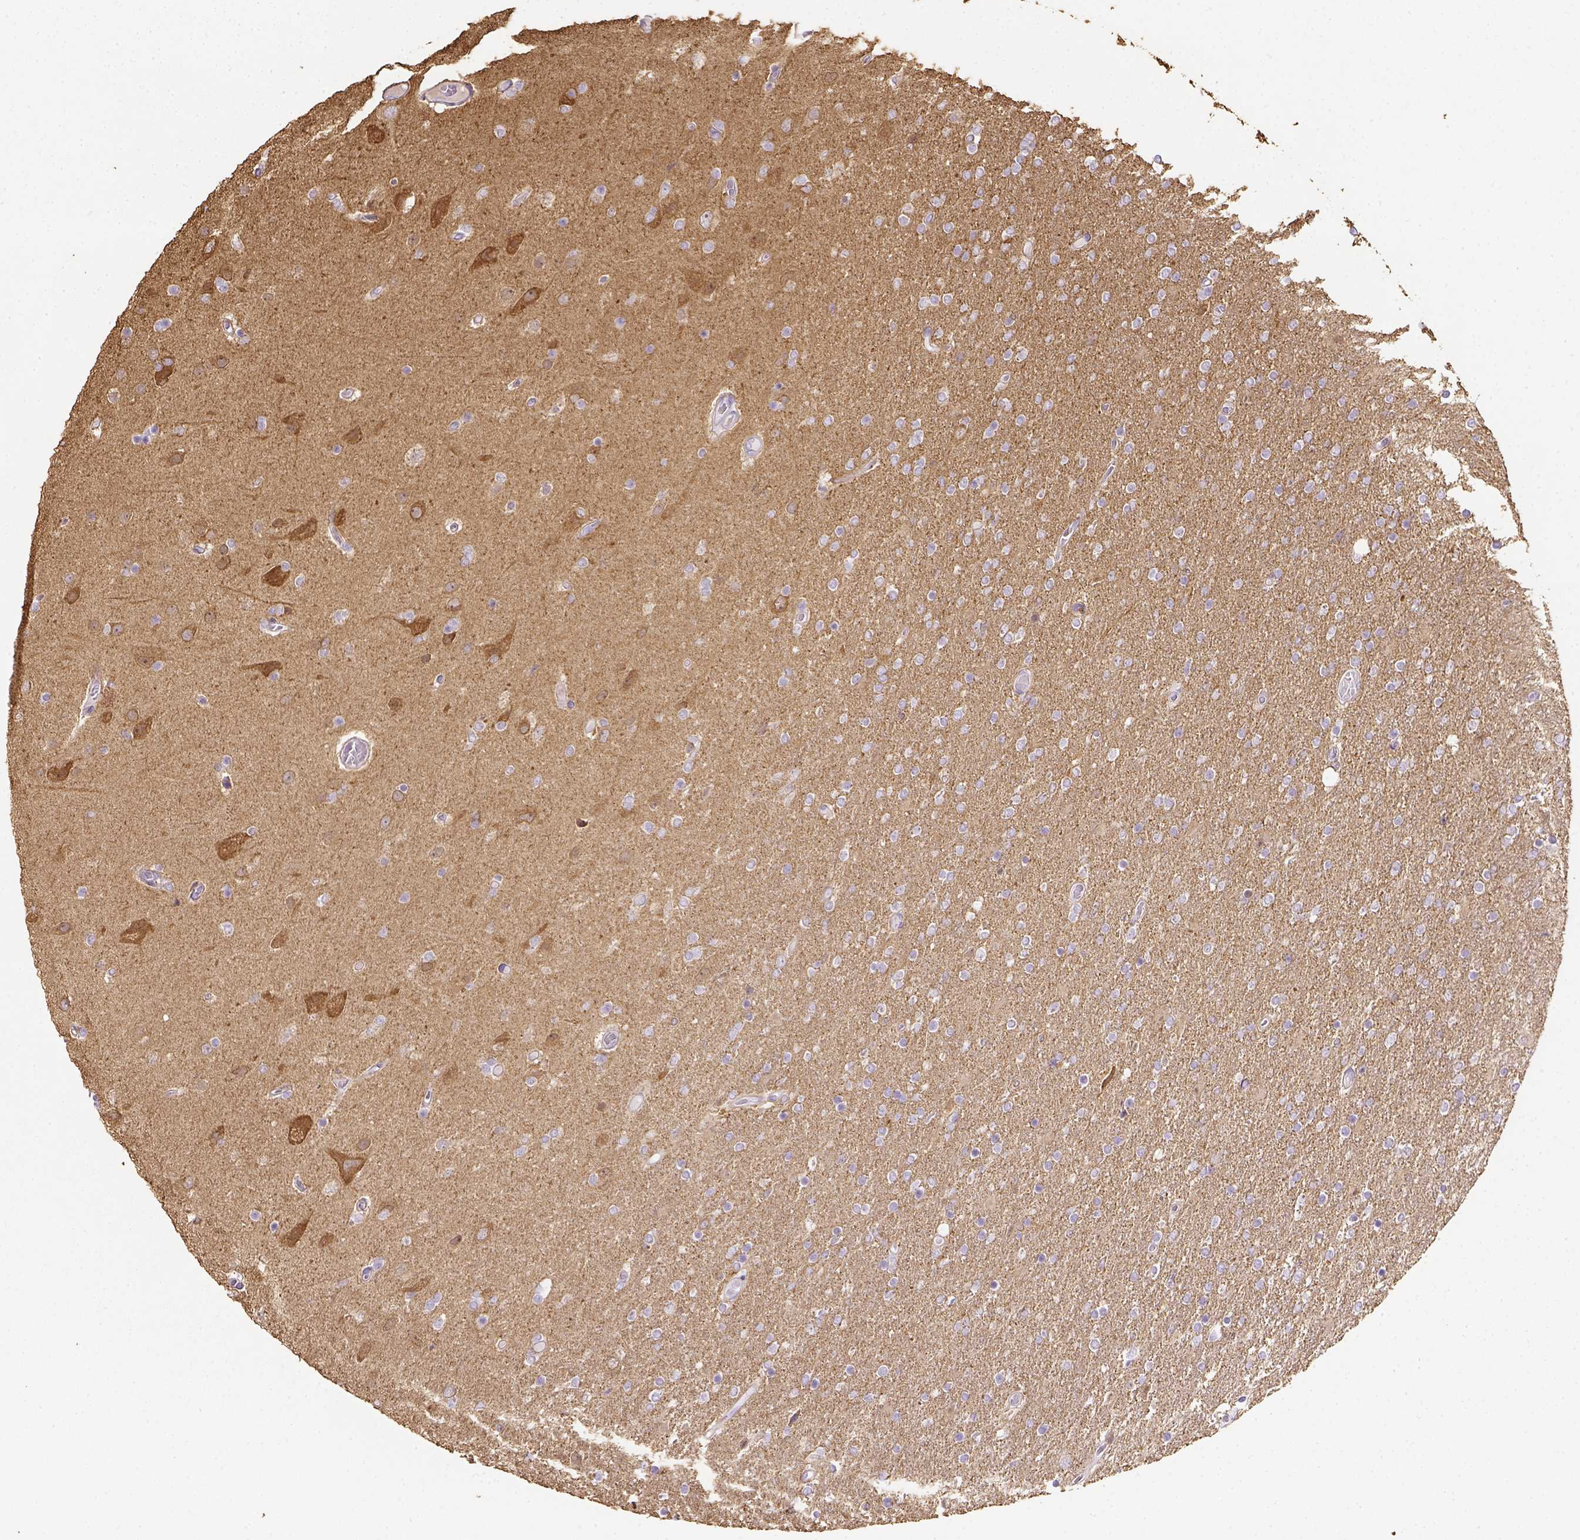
{"staining": {"intensity": "negative", "quantity": "none", "location": "none"}, "tissue": "glioma", "cell_type": "Tumor cells", "image_type": "cancer", "snomed": [{"axis": "morphology", "description": "Glioma, malignant, High grade"}, {"axis": "topography", "description": "Cerebral cortex"}], "caption": "Immunohistochemical staining of human malignant glioma (high-grade) demonstrates no significant staining in tumor cells. Nuclei are stained in blue.", "gene": "CACNB1", "patient": {"sex": "male", "age": 70}}